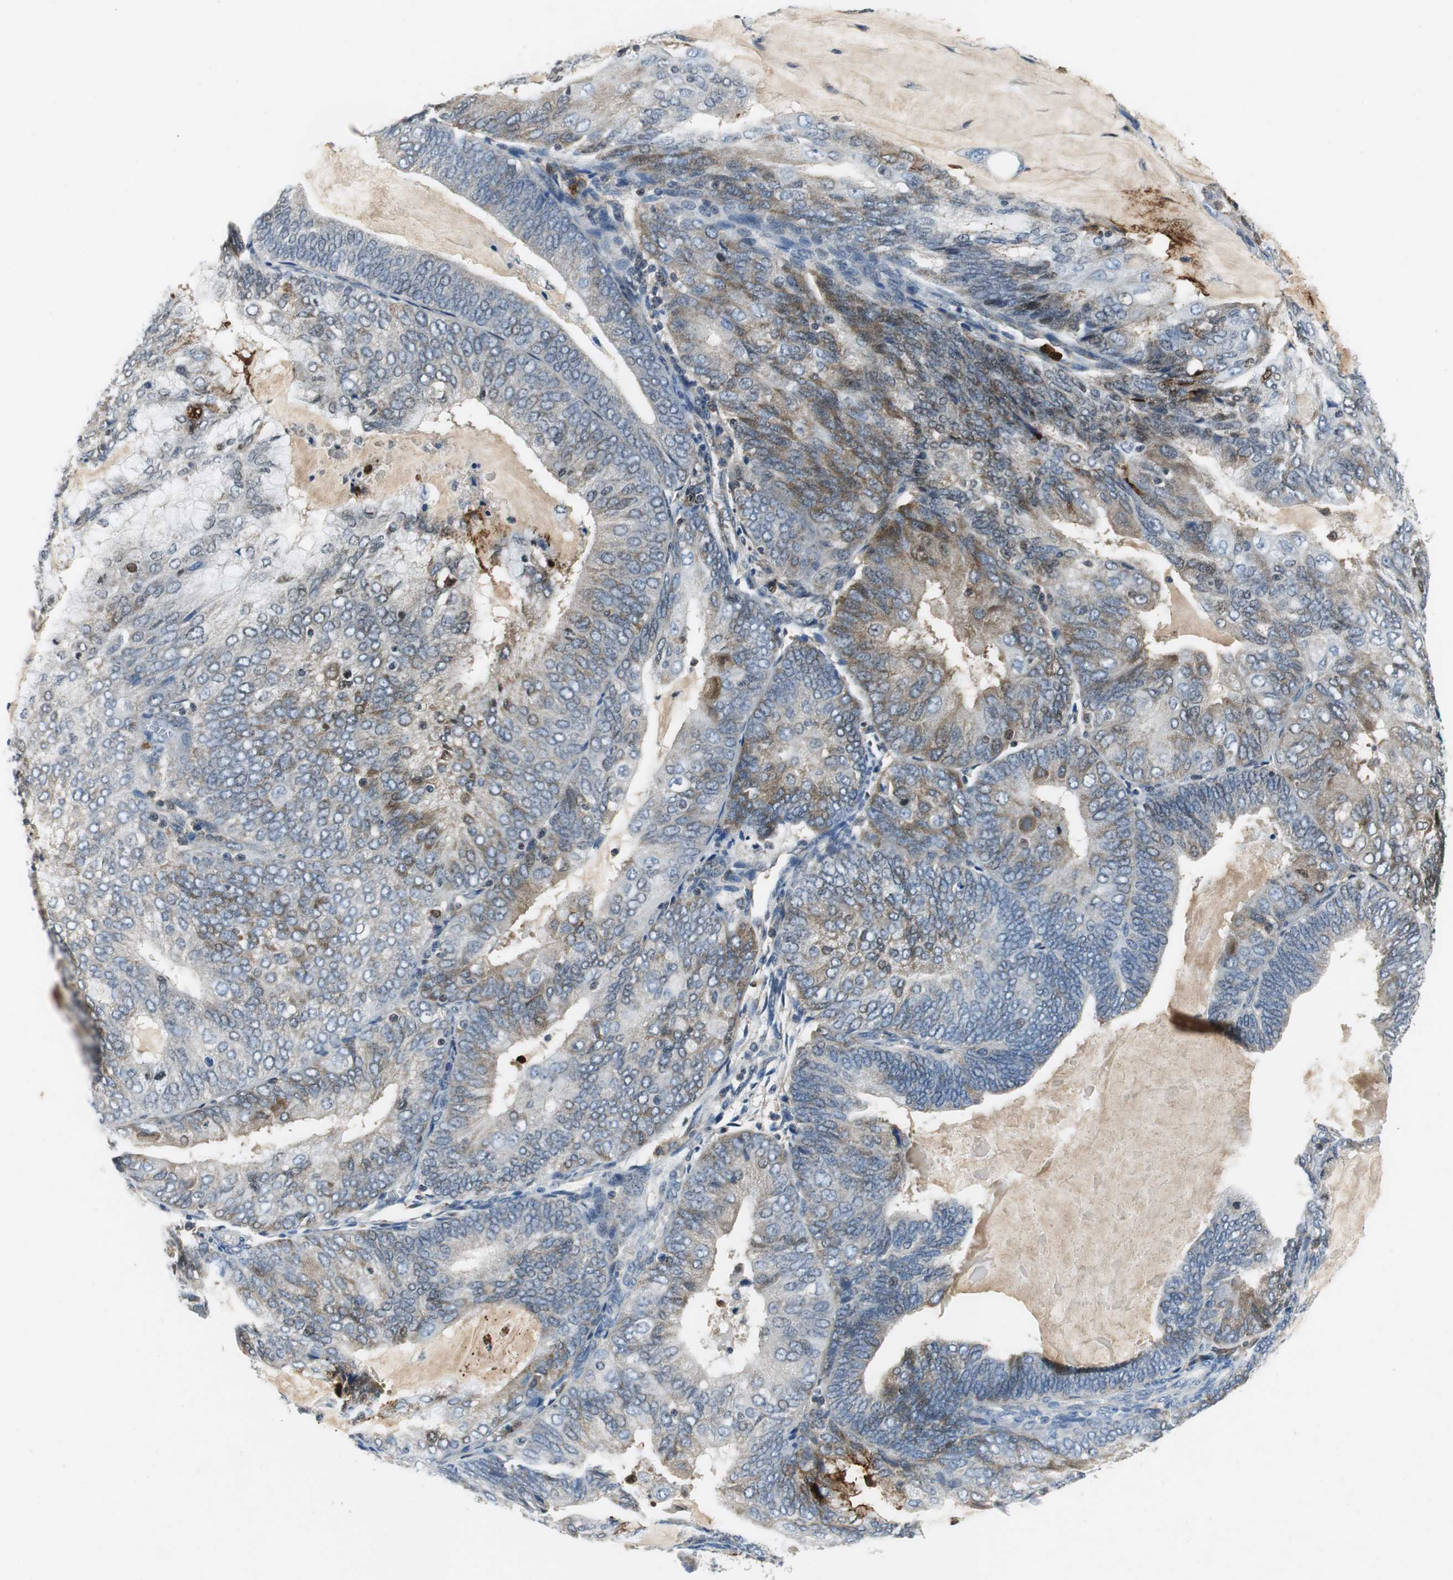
{"staining": {"intensity": "weak", "quantity": "25%-75%", "location": "cytoplasmic/membranous,nuclear"}, "tissue": "endometrial cancer", "cell_type": "Tumor cells", "image_type": "cancer", "snomed": [{"axis": "morphology", "description": "Adenocarcinoma, NOS"}, {"axis": "topography", "description": "Endometrium"}], "caption": "Immunohistochemical staining of human endometrial cancer demonstrates weak cytoplasmic/membranous and nuclear protein positivity in about 25%-75% of tumor cells.", "gene": "ORM1", "patient": {"sex": "female", "age": 81}}